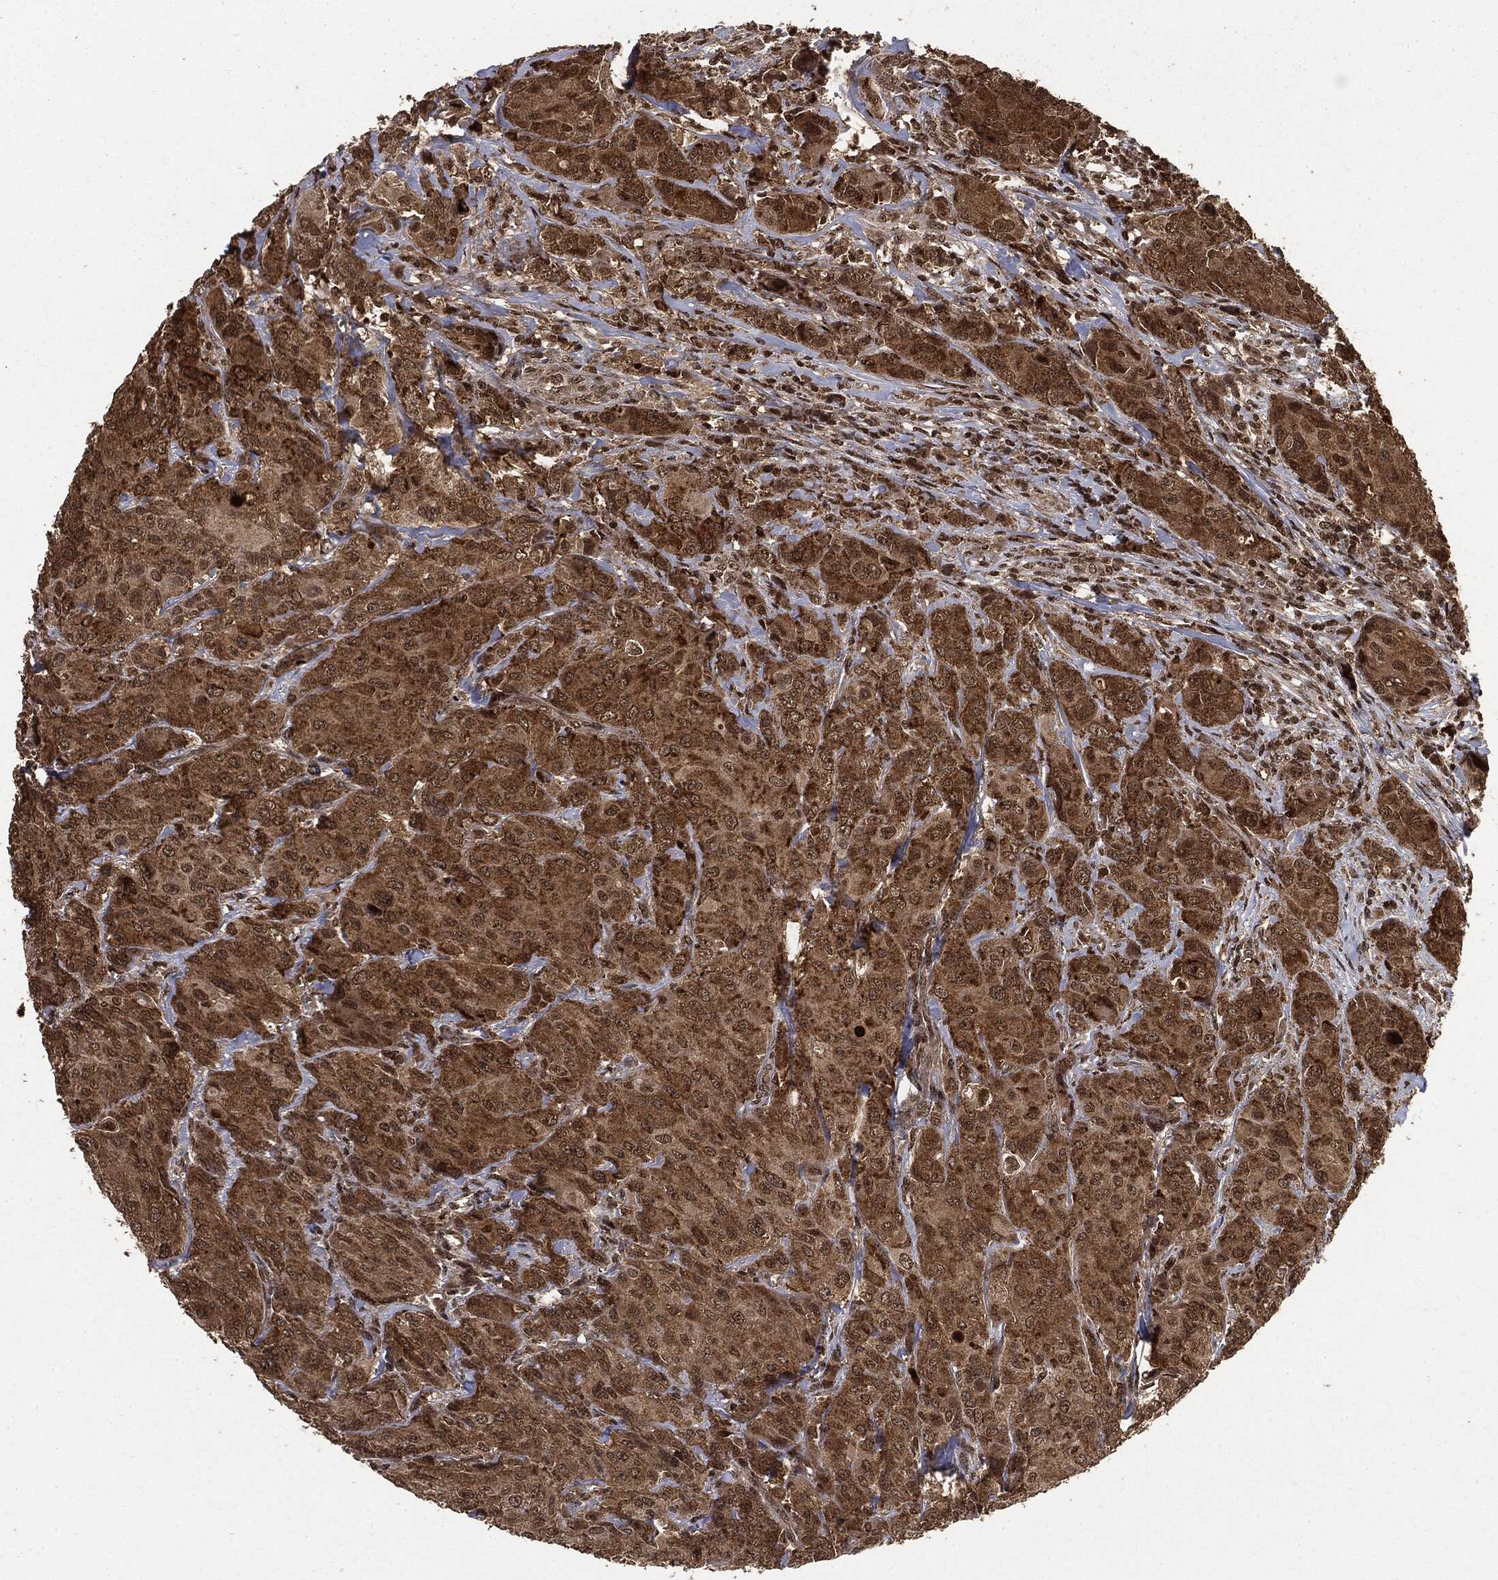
{"staining": {"intensity": "moderate", "quantity": ">75%", "location": "cytoplasmic/membranous,nuclear"}, "tissue": "breast cancer", "cell_type": "Tumor cells", "image_type": "cancer", "snomed": [{"axis": "morphology", "description": "Duct carcinoma"}, {"axis": "topography", "description": "Breast"}], "caption": "Protein analysis of breast cancer (infiltrating ductal carcinoma) tissue exhibits moderate cytoplasmic/membranous and nuclear positivity in about >75% of tumor cells.", "gene": "CTDP1", "patient": {"sex": "female", "age": 43}}